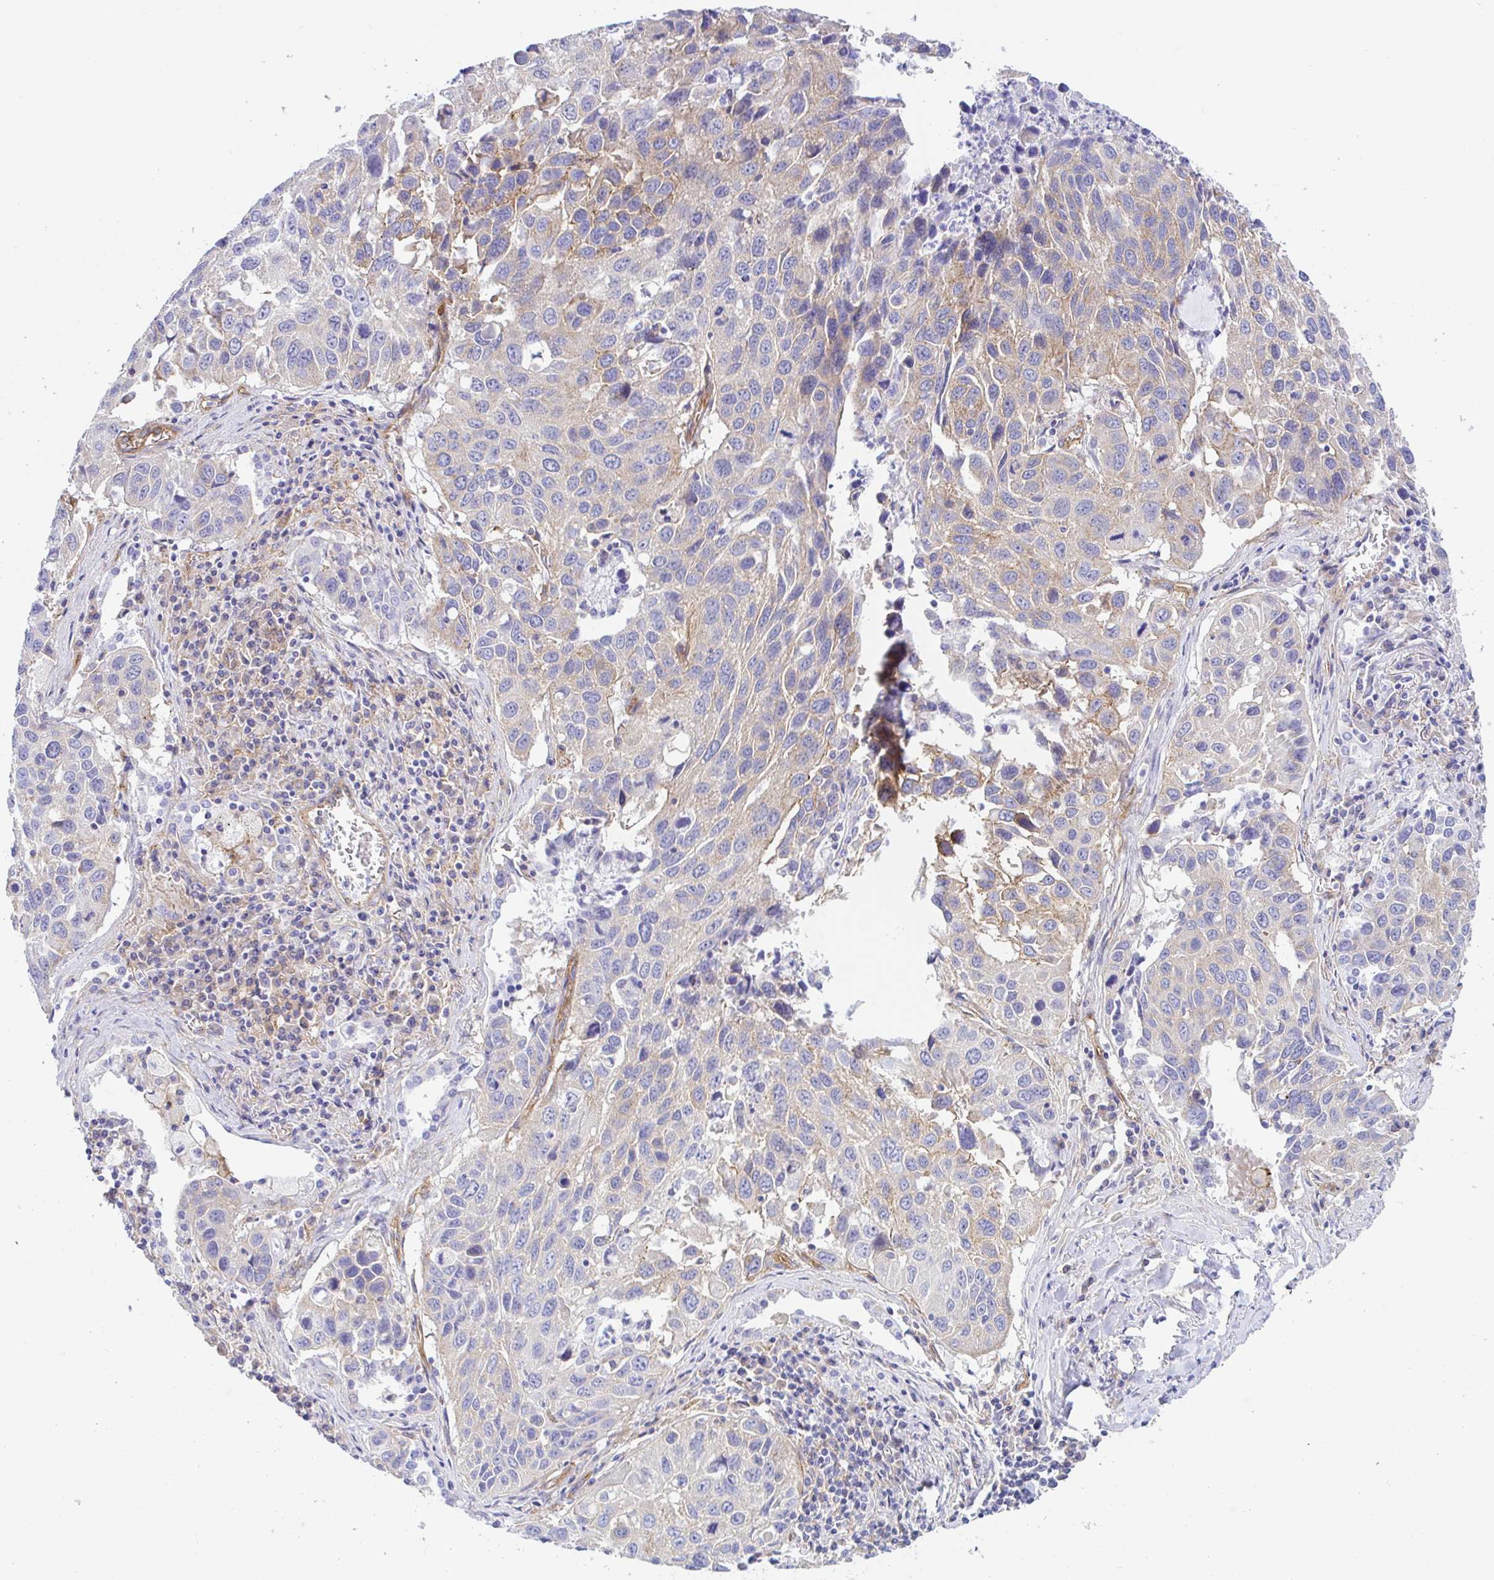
{"staining": {"intensity": "negative", "quantity": "none", "location": "none"}, "tissue": "lung cancer", "cell_type": "Tumor cells", "image_type": "cancer", "snomed": [{"axis": "morphology", "description": "Squamous cell carcinoma, NOS"}, {"axis": "topography", "description": "Lung"}], "caption": "This image is of lung cancer (squamous cell carcinoma) stained with immunohistochemistry to label a protein in brown with the nuclei are counter-stained blue. There is no staining in tumor cells.", "gene": "ARL4D", "patient": {"sex": "female", "age": 61}}